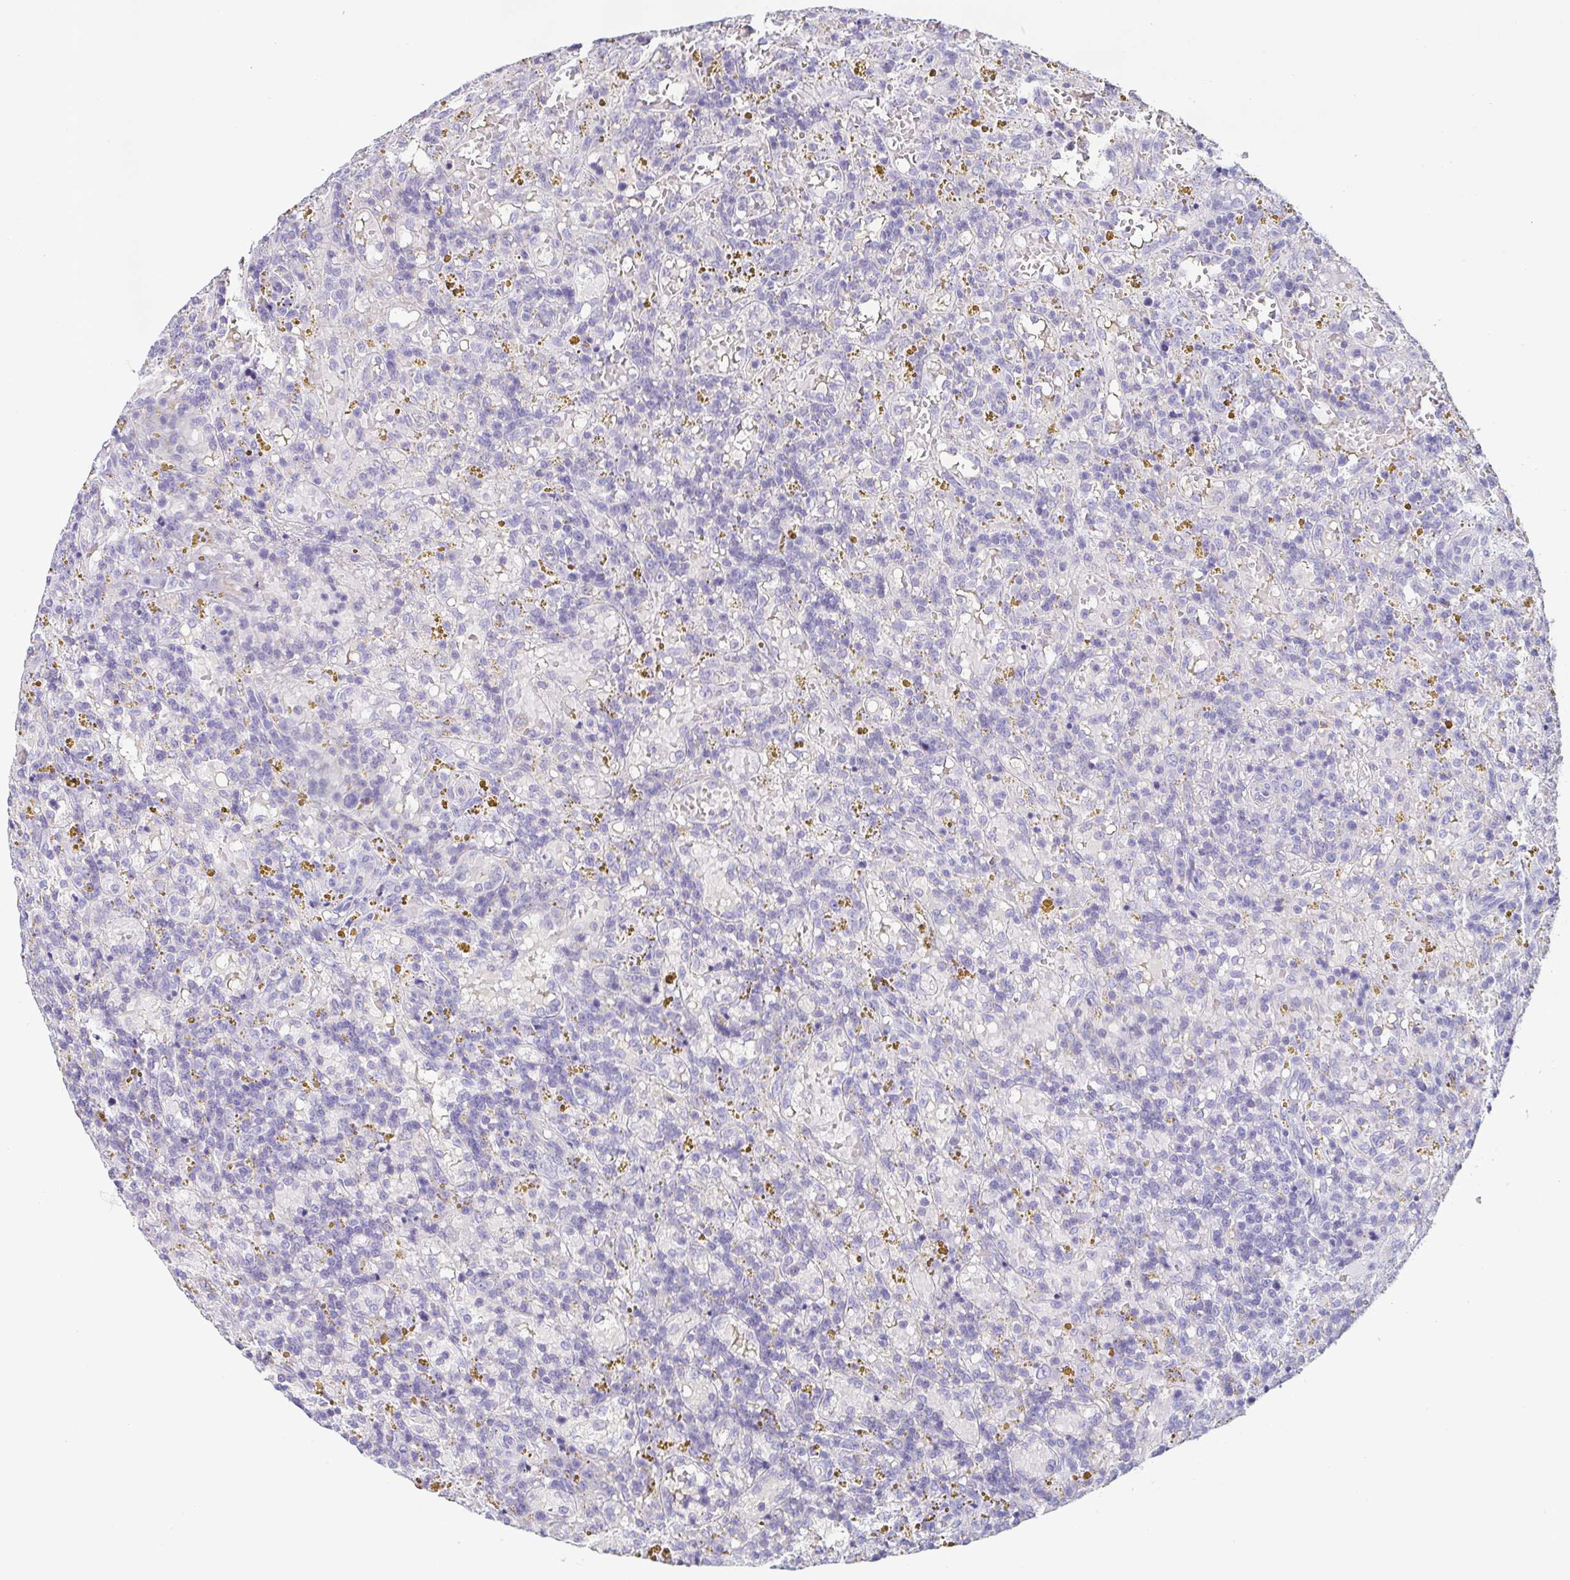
{"staining": {"intensity": "negative", "quantity": "none", "location": "none"}, "tissue": "lymphoma", "cell_type": "Tumor cells", "image_type": "cancer", "snomed": [{"axis": "morphology", "description": "Malignant lymphoma, non-Hodgkin's type, Low grade"}, {"axis": "topography", "description": "Spleen"}], "caption": "Low-grade malignant lymphoma, non-Hodgkin's type stained for a protein using immunohistochemistry displays no staining tumor cells.", "gene": "PRR27", "patient": {"sex": "female", "age": 65}}